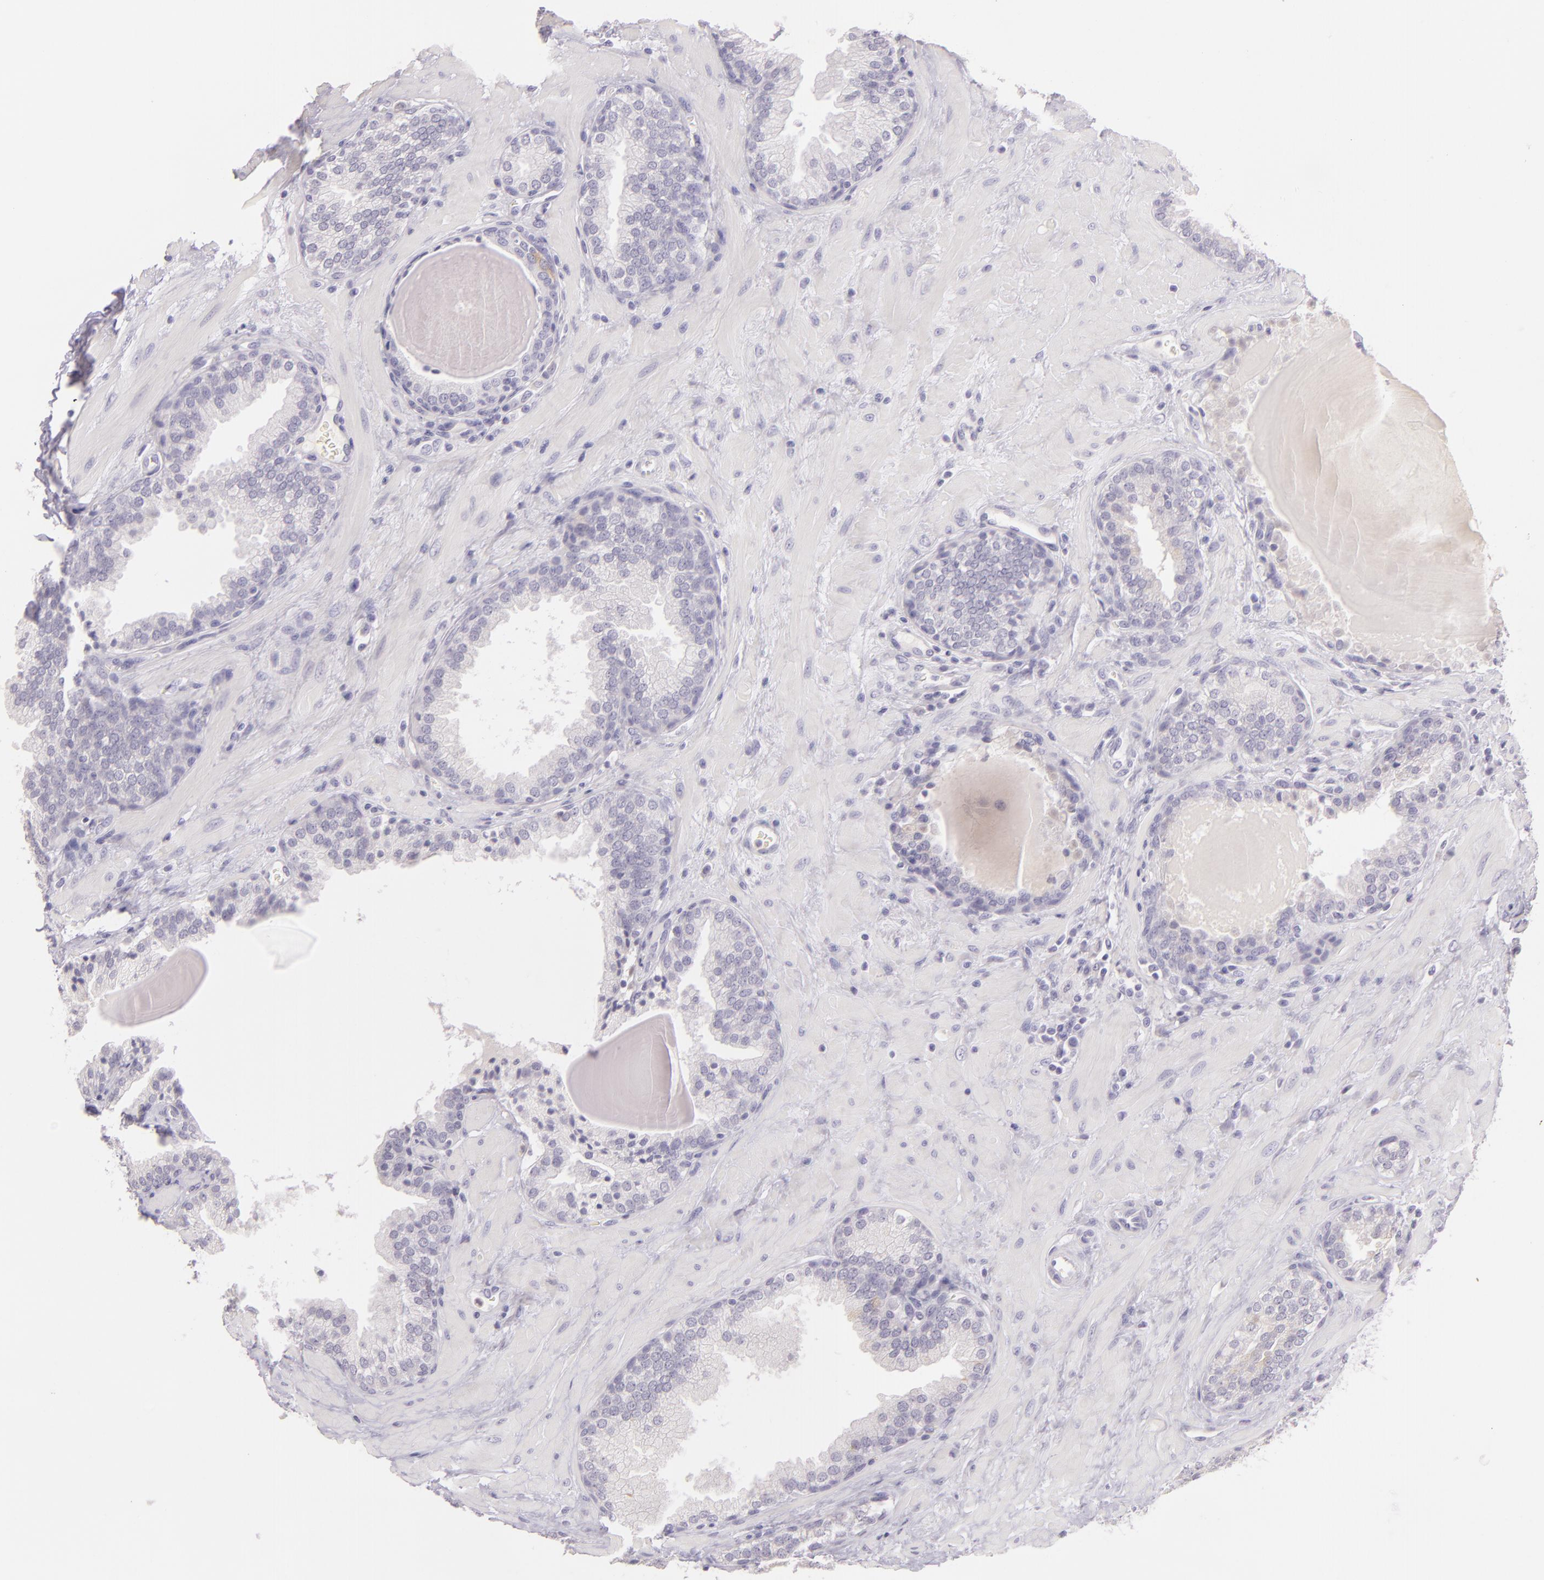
{"staining": {"intensity": "negative", "quantity": "none", "location": "none"}, "tissue": "prostate", "cell_type": "Glandular cells", "image_type": "normal", "snomed": [{"axis": "morphology", "description": "Normal tissue, NOS"}, {"axis": "topography", "description": "Prostate"}], "caption": "DAB (3,3'-diaminobenzidine) immunohistochemical staining of unremarkable human prostate exhibits no significant staining in glandular cells.", "gene": "CBS", "patient": {"sex": "male", "age": 51}}